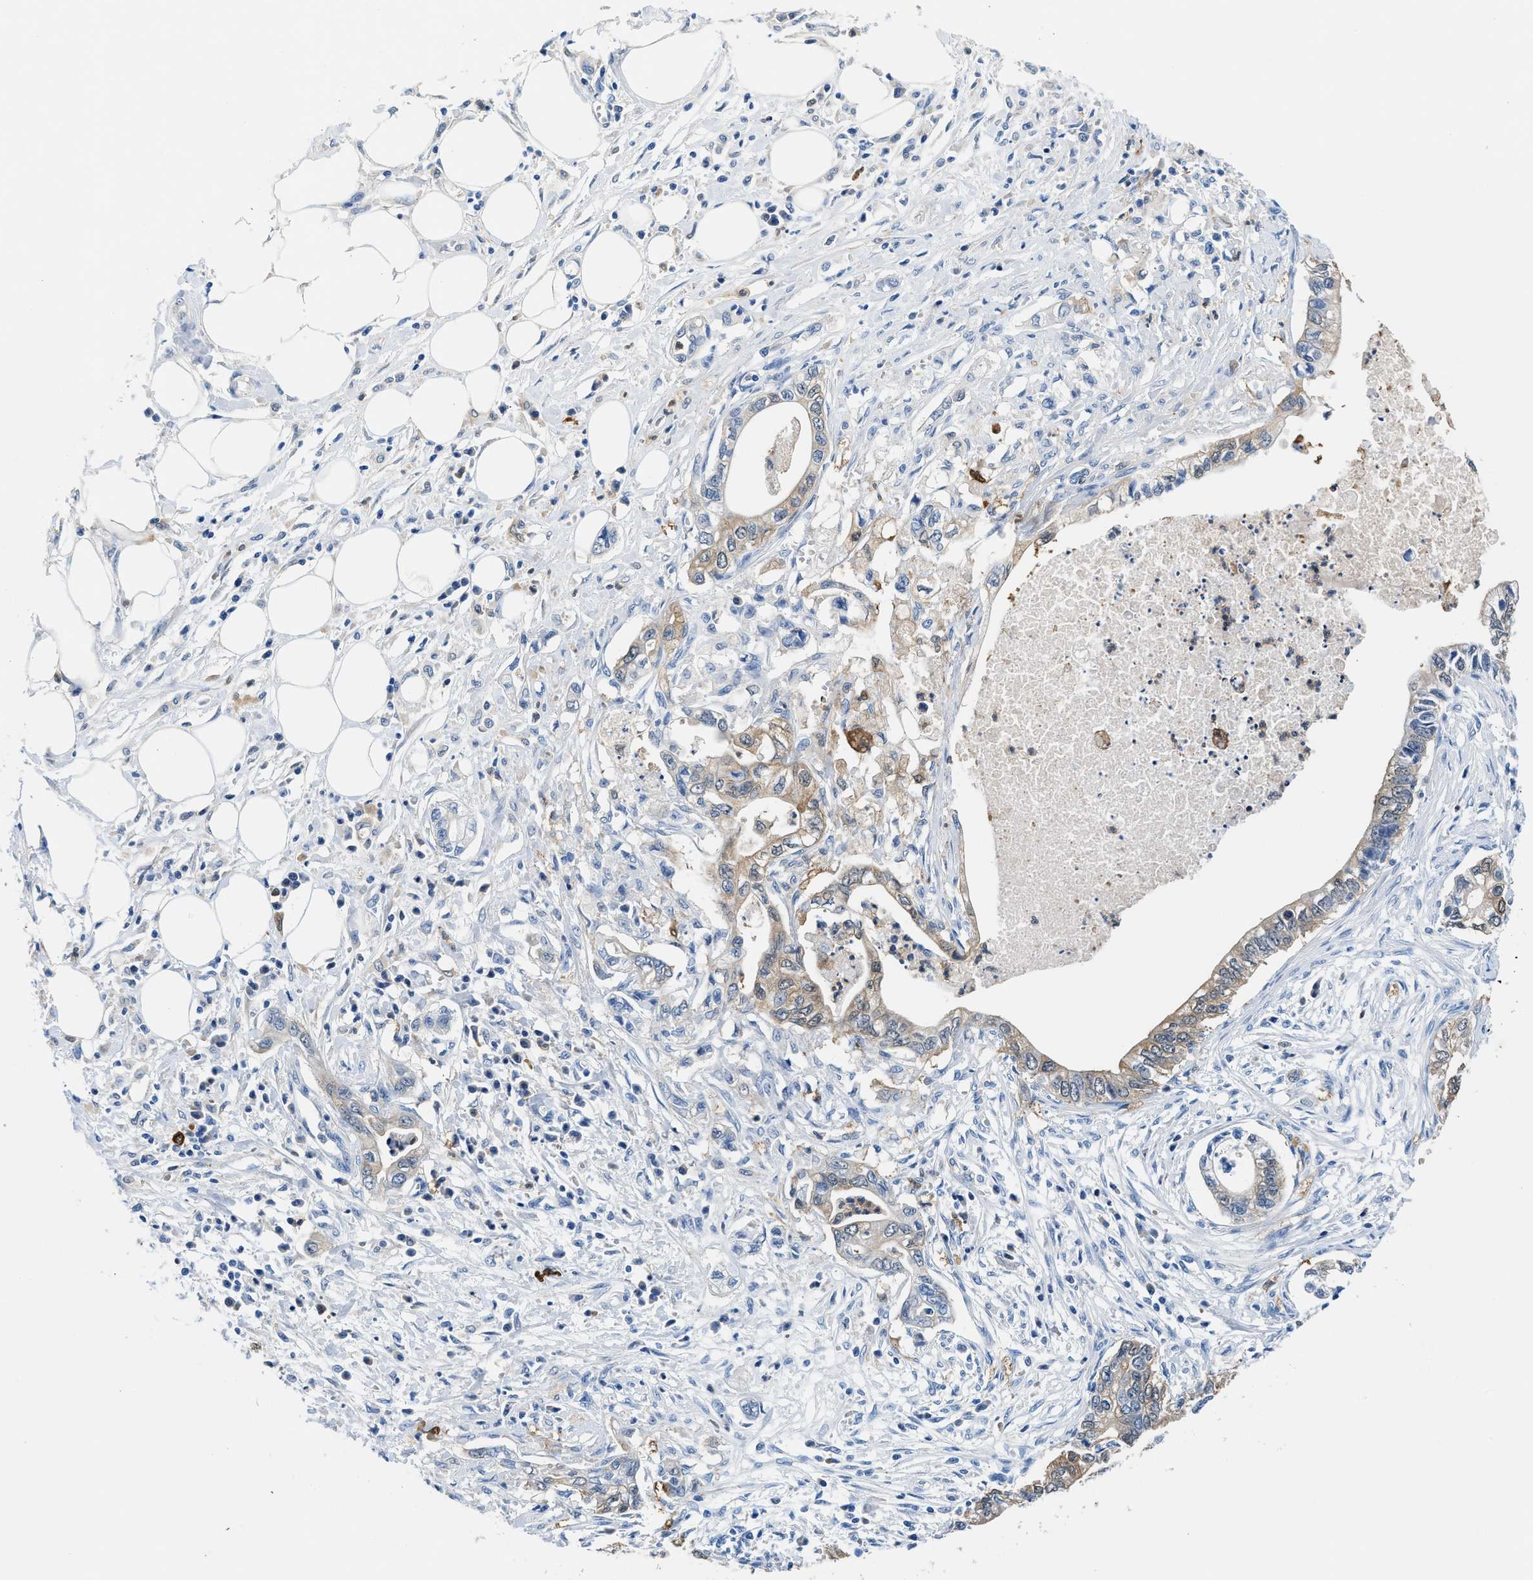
{"staining": {"intensity": "weak", "quantity": "25%-75%", "location": "cytoplasmic/membranous"}, "tissue": "pancreatic cancer", "cell_type": "Tumor cells", "image_type": "cancer", "snomed": [{"axis": "morphology", "description": "Adenocarcinoma, NOS"}, {"axis": "topography", "description": "Pancreas"}], "caption": "Protein analysis of adenocarcinoma (pancreatic) tissue demonstrates weak cytoplasmic/membranous staining in about 25%-75% of tumor cells.", "gene": "FADS6", "patient": {"sex": "male", "age": 56}}